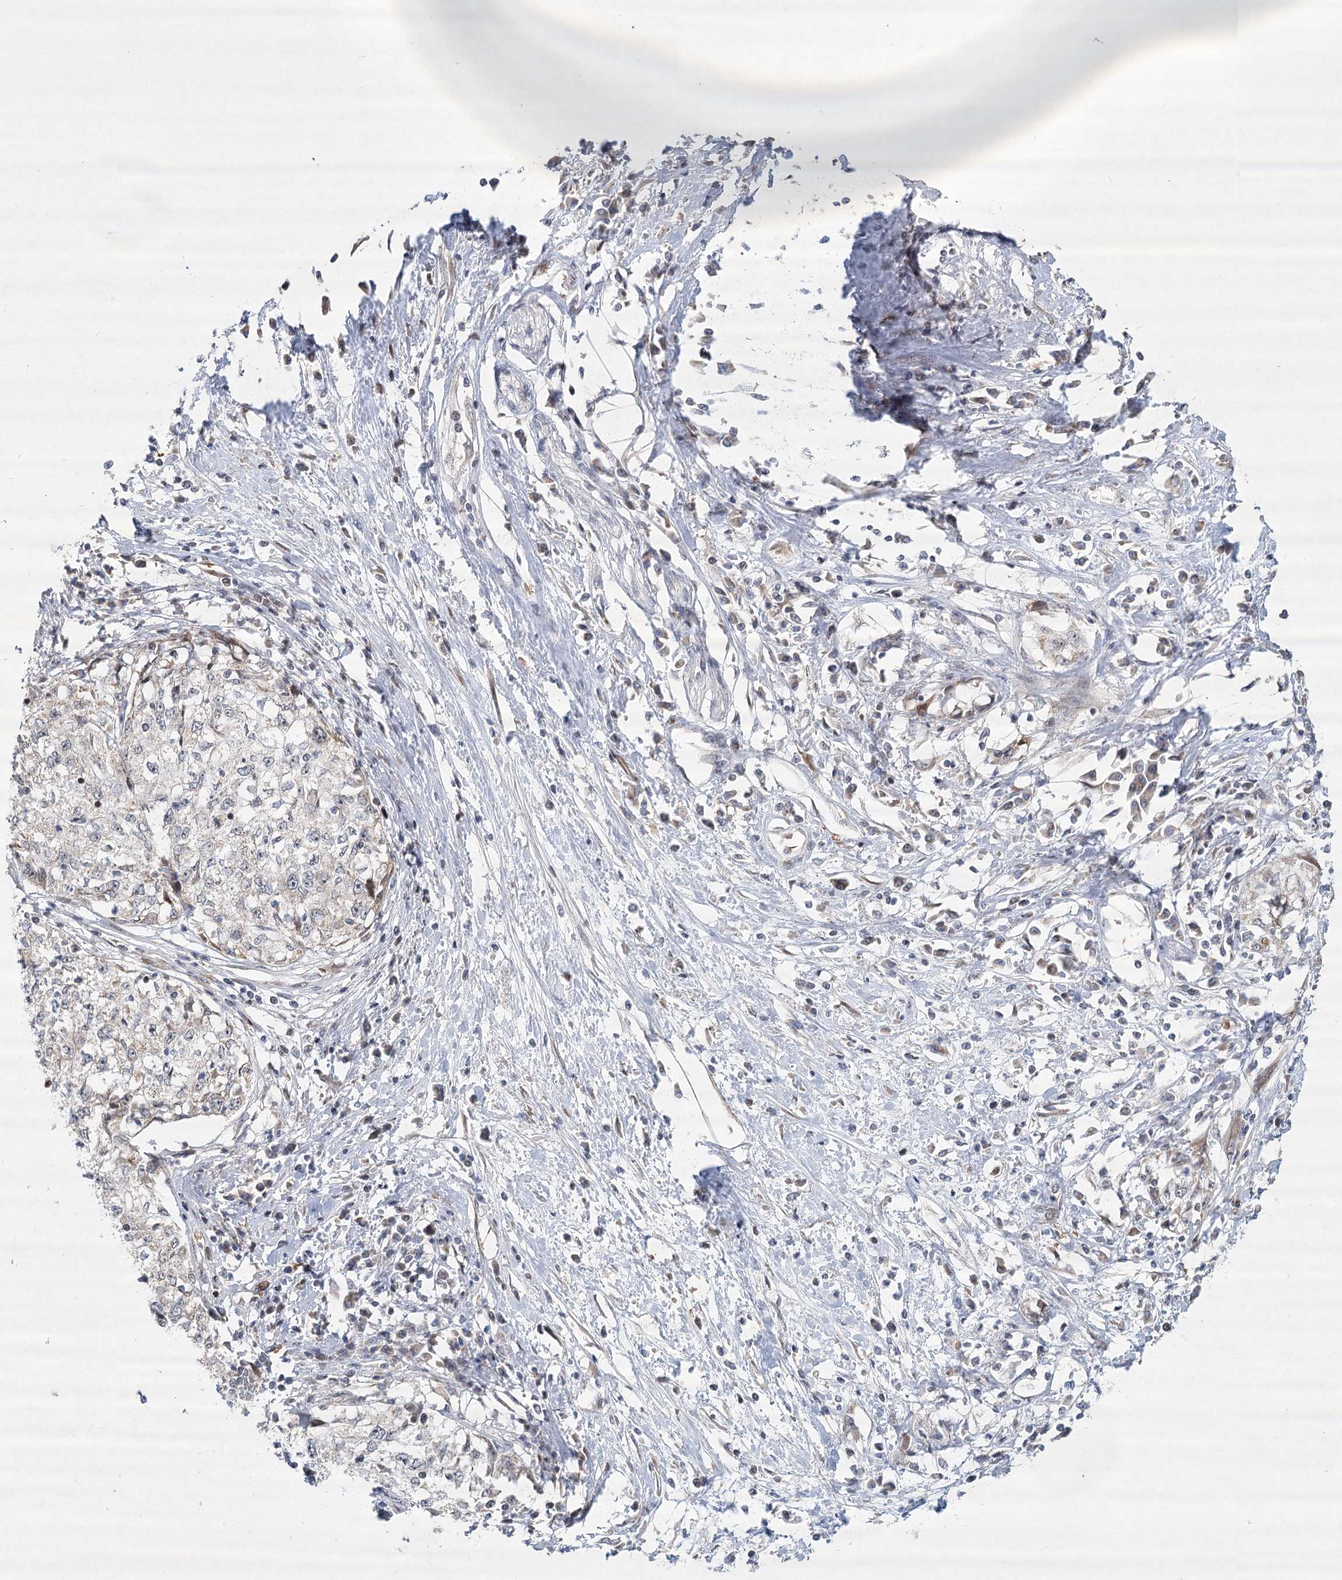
{"staining": {"intensity": "negative", "quantity": "none", "location": "none"}, "tissue": "cervical cancer", "cell_type": "Tumor cells", "image_type": "cancer", "snomed": [{"axis": "morphology", "description": "Squamous cell carcinoma, NOS"}, {"axis": "topography", "description": "Cervix"}], "caption": "The photomicrograph exhibits no significant expression in tumor cells of cervical squamous cell carcinoma.", "gene": "NSMCE4A", "patient": {"sex": "female", "age": 57}}